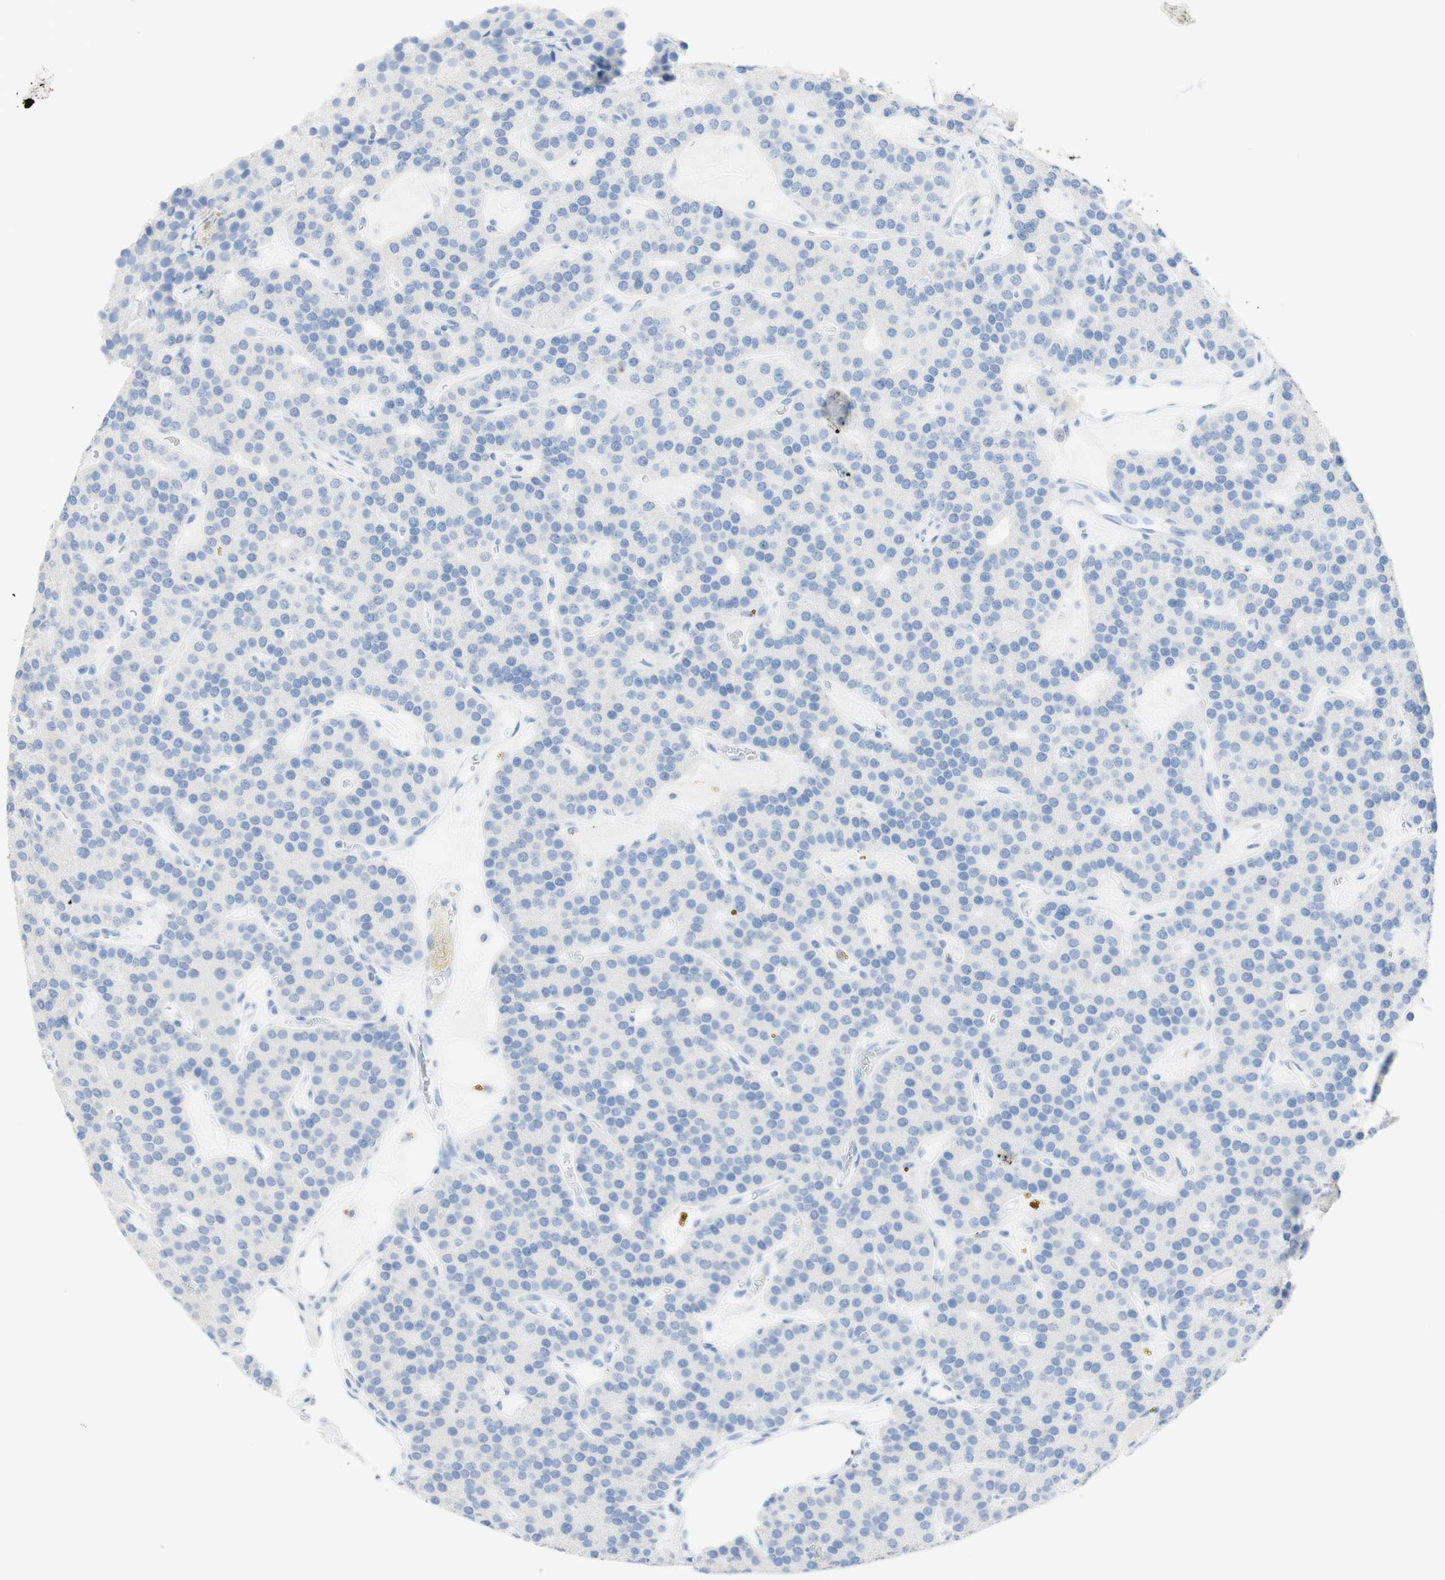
{"staining": {"intensity": "negative", "quantity": "none", "location": "none"}, "tissue": "parathyroid gland", "cell_type": "Glandular cells", "image_type": "normal", "snomed": [{"axis": "morphology", "description": "Normal tissue, NOS"}, {"axis": "morphology", "description": "Adenoma, NOS"}, {"axis": "topography", "description": "Parathyroid gland"}], "caption": "Immunohistochemistry (IHC) of unremarkable human parathyroid gland reveals no expression in glandular cells. (Stains: DAB (3,3'-diaminobenzidine) IHC with hematoxylin counter stain, Microscopy: brightfield microscopy at high magnification).", "gene": "TPO", "patient": {"sex": "female", "age": 86}}